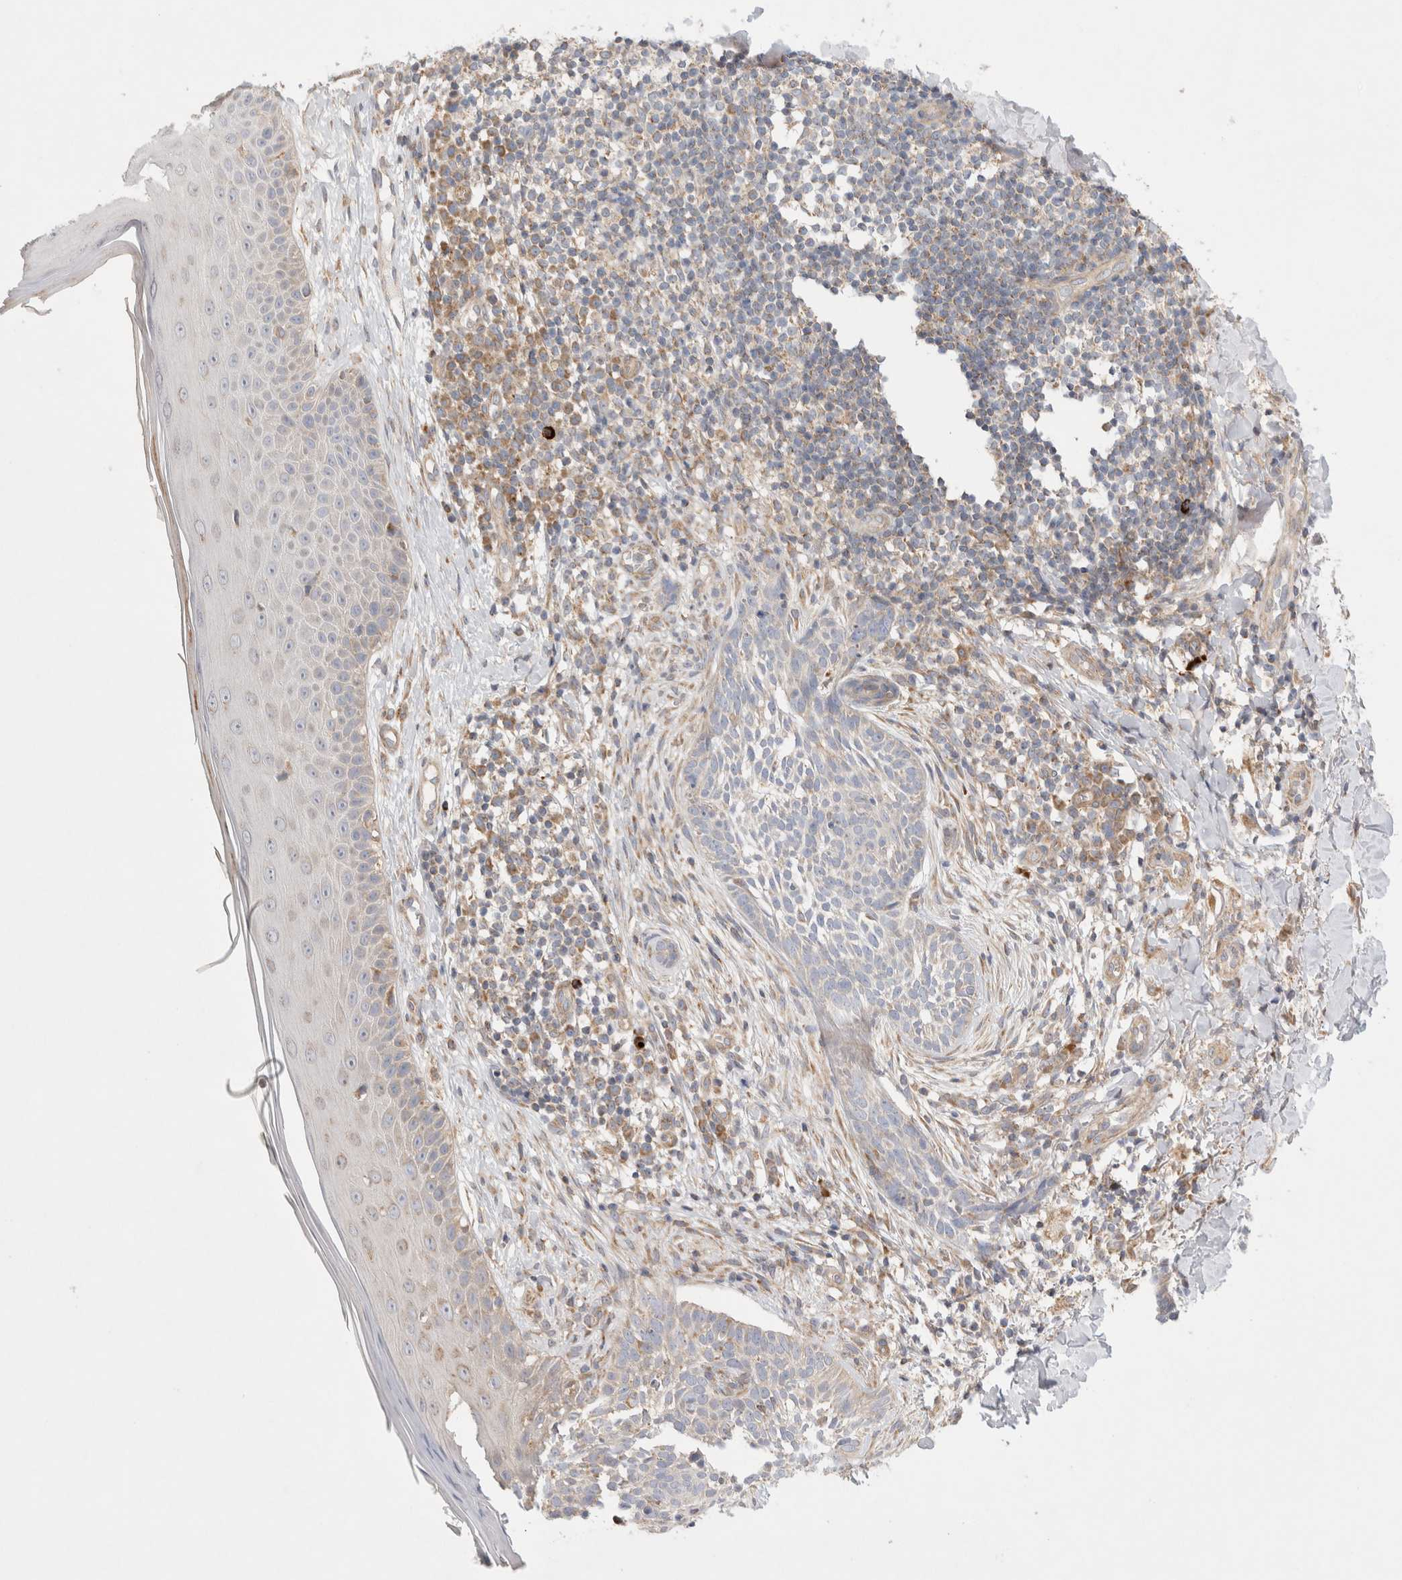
{"staining": {"intensity": "weak", "quantity": "<25%", "location": "cytoplasmic/membranous"}, "tissue": "skin cancer", "cell_type": "Tumor cells", "image_type": "cancer", "snomed": [{"axis": "morphology", "description": "Normal tissue, NOS"}, {"axis": "morphology", "description": "Basal cell carcinoma"}, {"axis": "topography", "description": "Skin"}], "caption": "Human skin cancer stained for a protein using immunohistochemistry (IHC) exhibits no staining in tumor cells.", "gene": "TBC1D16", "patient": {"sex": "male", "age": 67}}